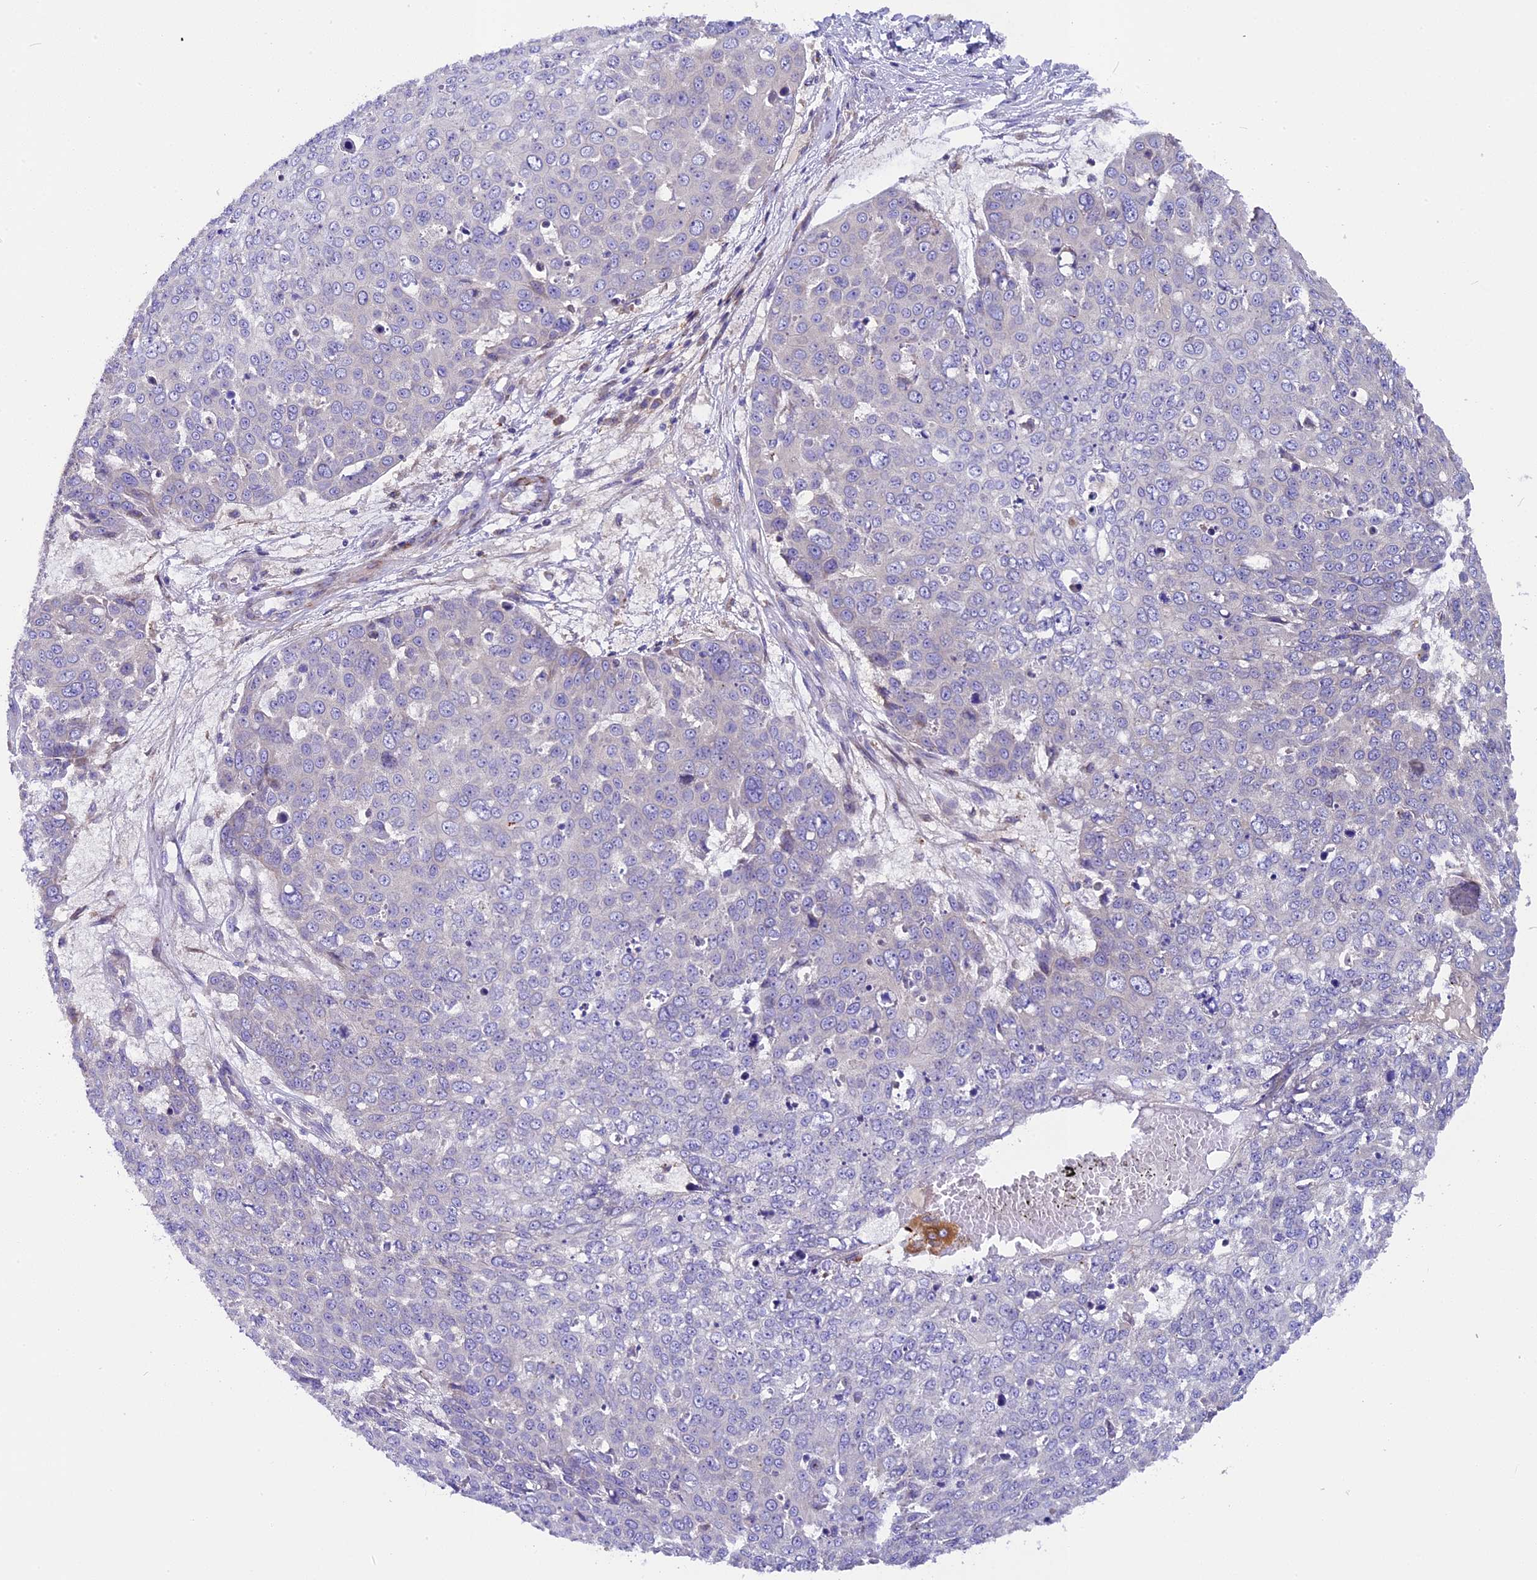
{"staining": {"intensity": "negative", "quantity": "none", "location": "none"}, "tissue": "skin cancer", "cell_type": "Tumor cells", "image_type": "cancer", "snomed": [{"axis": "morphology", "description": "Squamous cell carcinoma, NOS"}, {"axis": "topography", "description": "Skin"}], "caption": "Immunohistochemical staining of skin cancer displays no significant staining in tumor cells.", "gene": "PIGU", "patient": {"sex": "male", "age": 71}}